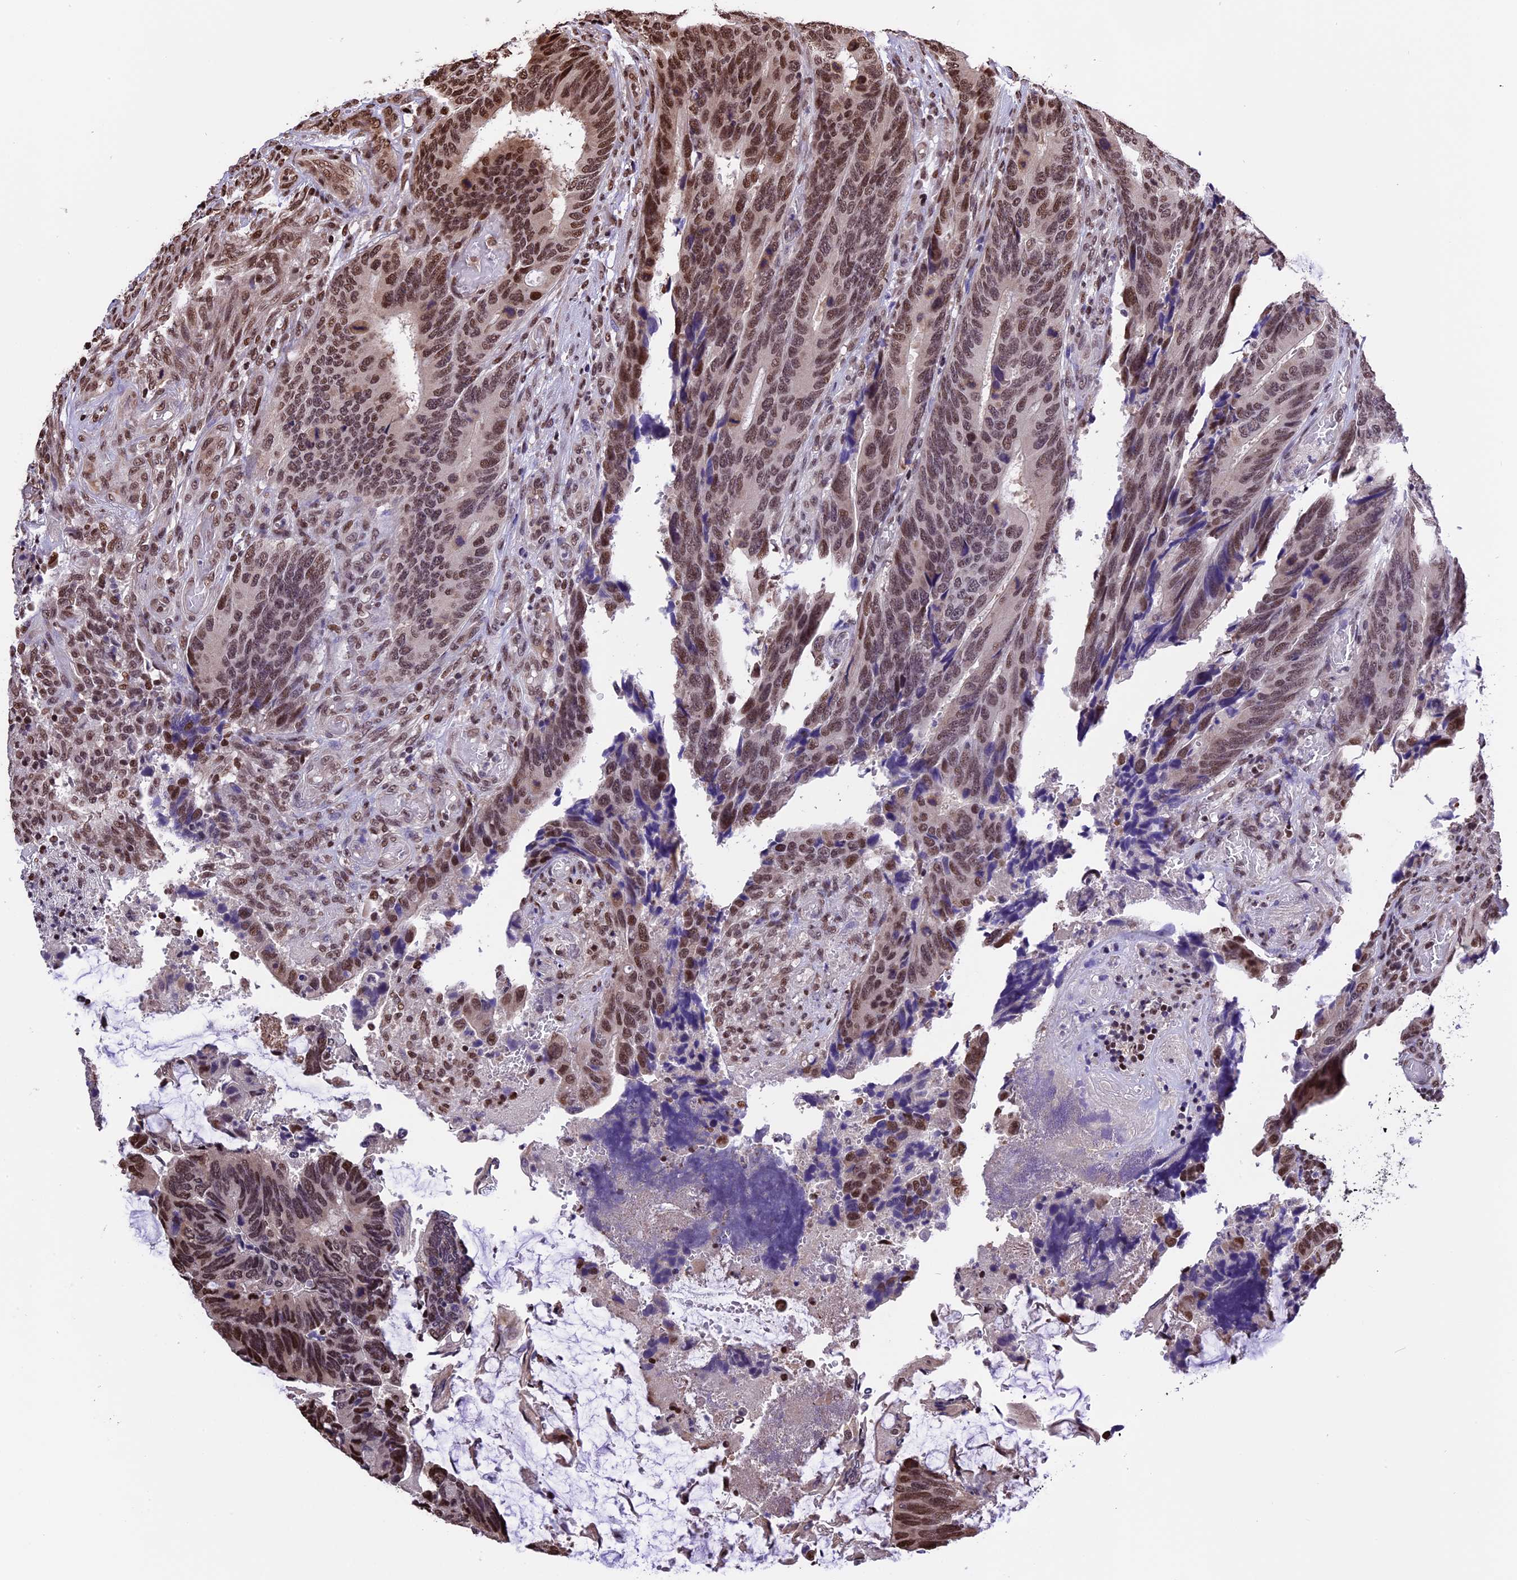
{"staining": {"intensity": "moderate", "quantity": ">75%", "location": "nuclear"}, "tissue": "colorectal cancer", "cell_type": "Tumor cells", "image_type": "cancer", "snomed": [{"axis": "morphology", "description": "Adenocarcinoma, NOS"}, {"axis": "topography", "description": "Colon"}], "caption": "IHC histopathology image of neoplastic tissue: human colorectal cancer stained using IHC exhibits medium levels of moderate protein expression localized specifically in the nuclear of tumor cells, appearing as a nuclear brown color.", "gene": "POLR3E", "patient": {"sex": "male", "age": 87}}